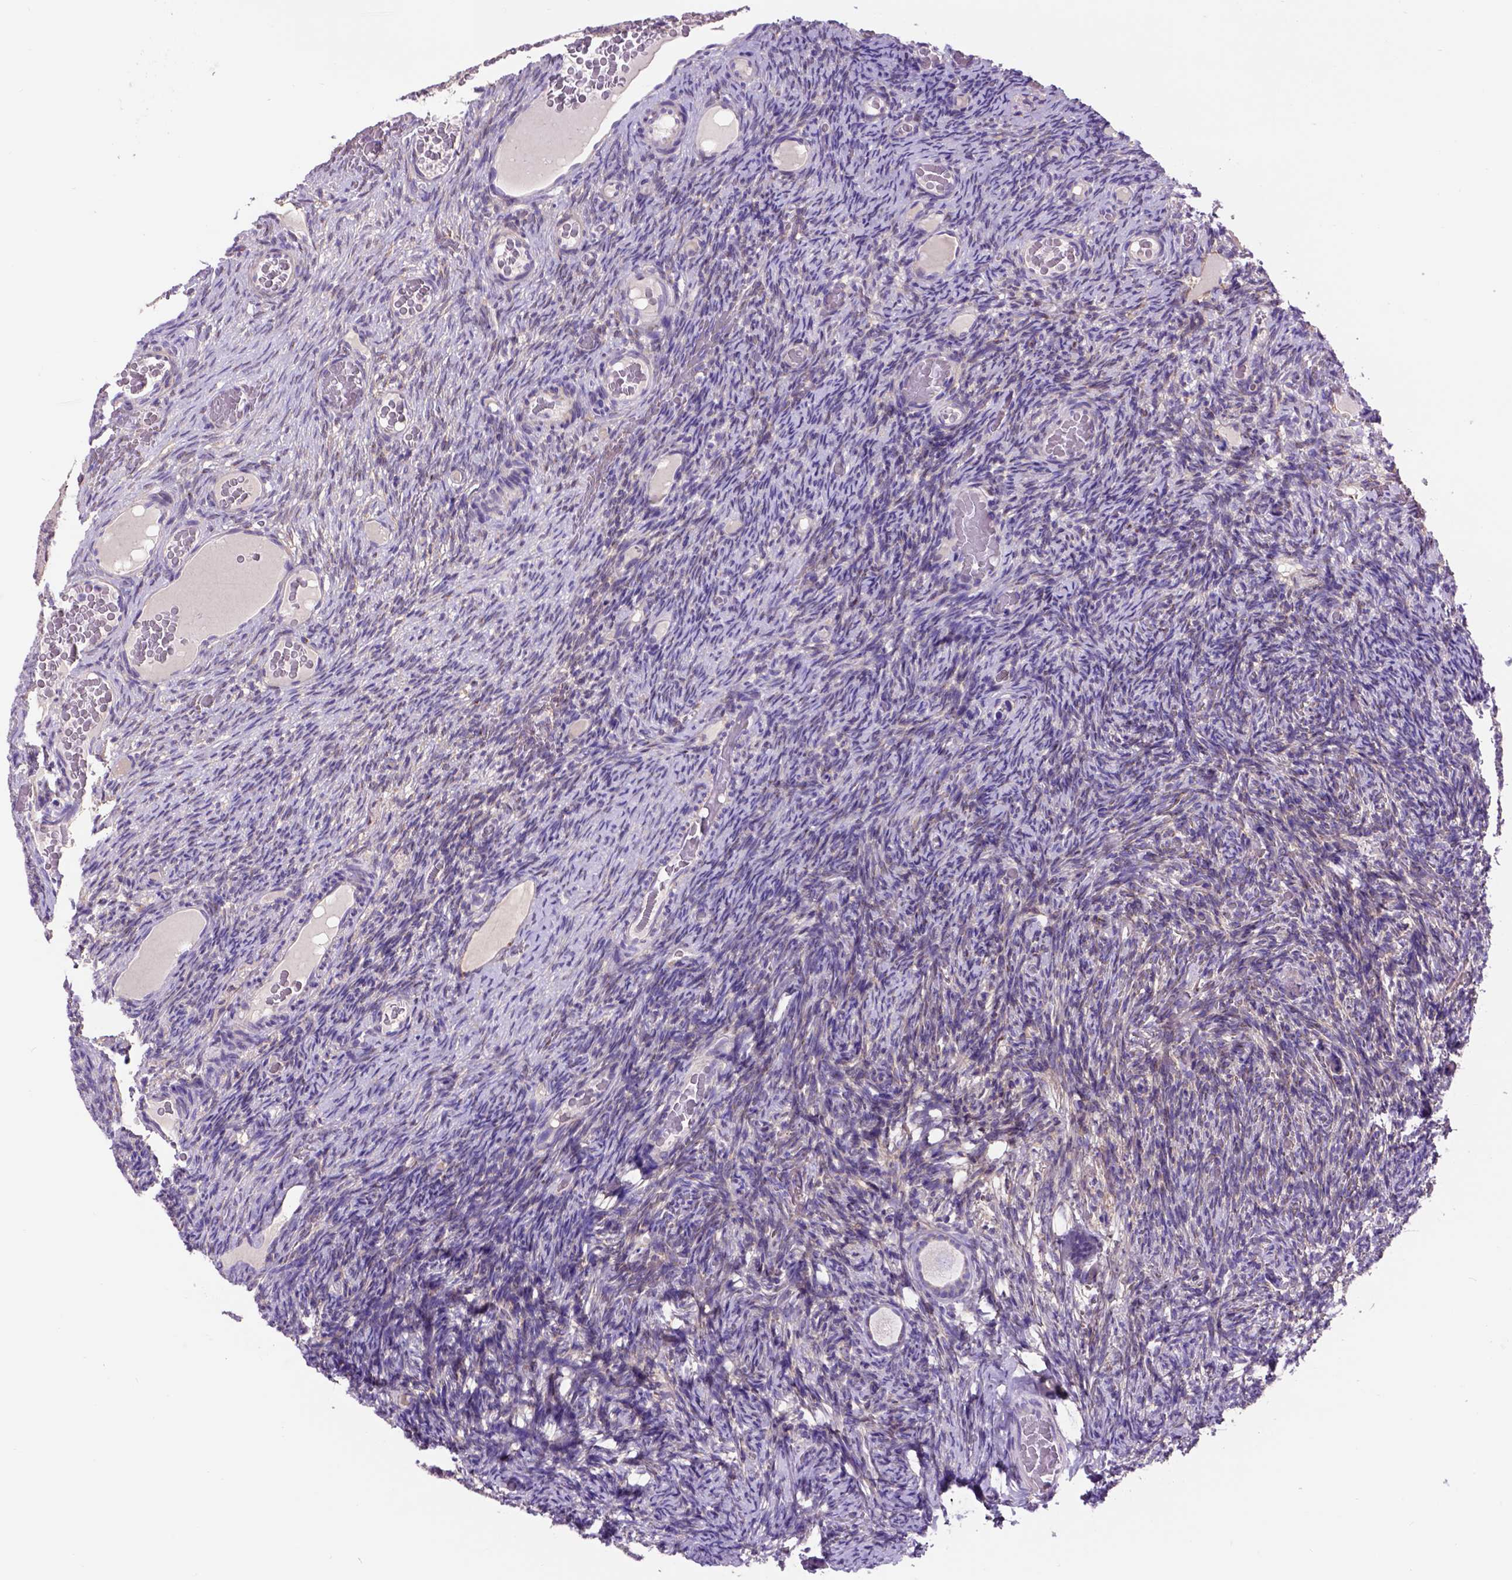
{"staining": {"intensity": "moderate", "quantity": "25%-75%", "location": "cytoplasmic/membranous"}, "tissue": "ovary", "cell_type": "Follicle cells", "image_type": "normal", "snomed": [{"axis": "morphology", "description": "Normal tissue, NOS"}, {"axis": "topography", "description": "Ovary"}], "caption": "Immunohistochemical staining of normal ovary exhibits moderate cytoplasmic/membranous protein positivity in about 25%-75% of follicle cells. The protein of interest is stained brown, and the nuclei are stained in blue (DAB (3,3'-diaminobenzidine) IHC with brightfield microscopy, high magnification).", "gene": "EGFR", "patient": {"sex": "female", "age": 34}}